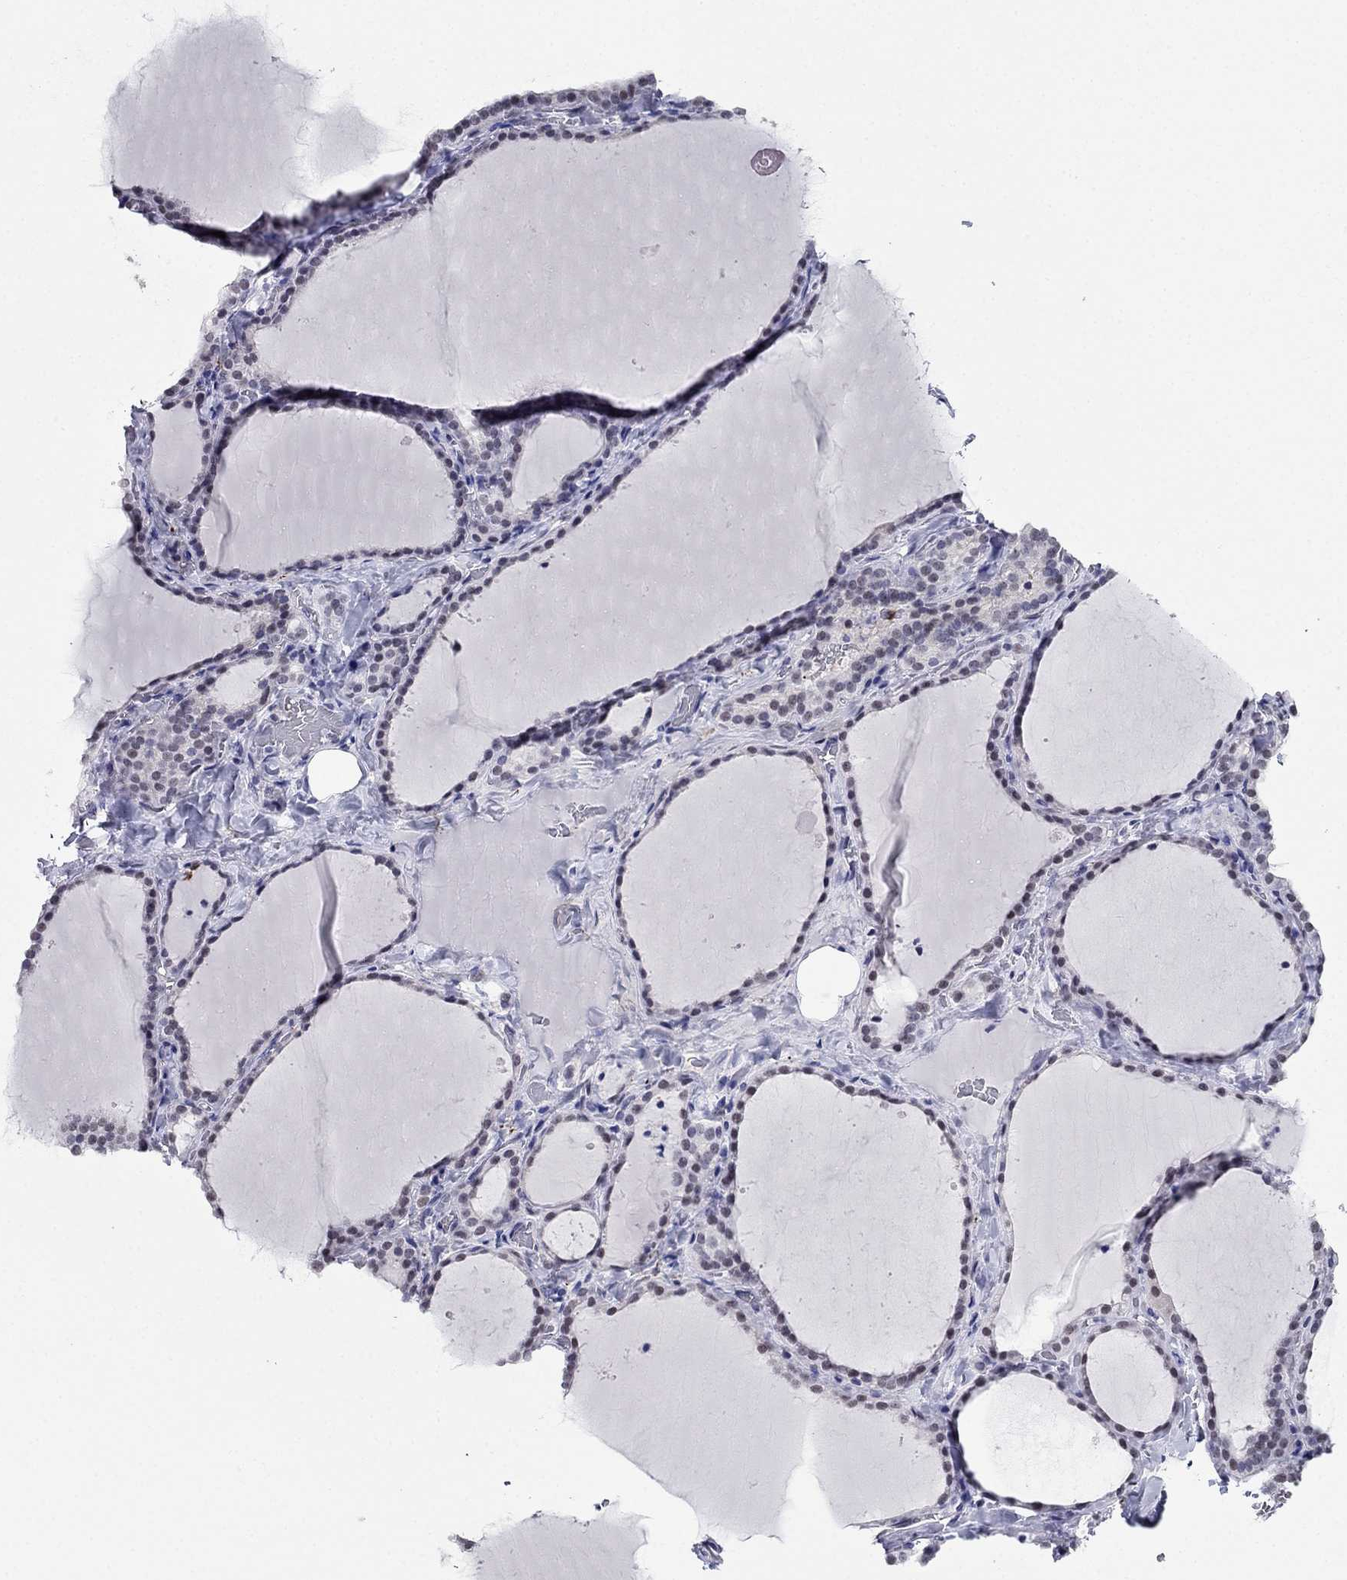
{"staining": {"intensity": "negative", "quantity": "none", "location": "none"}, "tissue": "thyroid gland", "cell_type": "Glandular cells", "image_type": "normal", "snomed": [{"axis": "morphology", "description": "Normal tissue, NOS"}, {"axis": "topography", "description": "Thyroid gland"}], "caption": "Thyroid gland was stained to show a protein in brown. There is no significant expression in glandular cells. (DAB IHC visualized using brightfield microscopy, high magnification).", "gene": "PPM1G", "patient": {"sex": "female", "age": 22}}